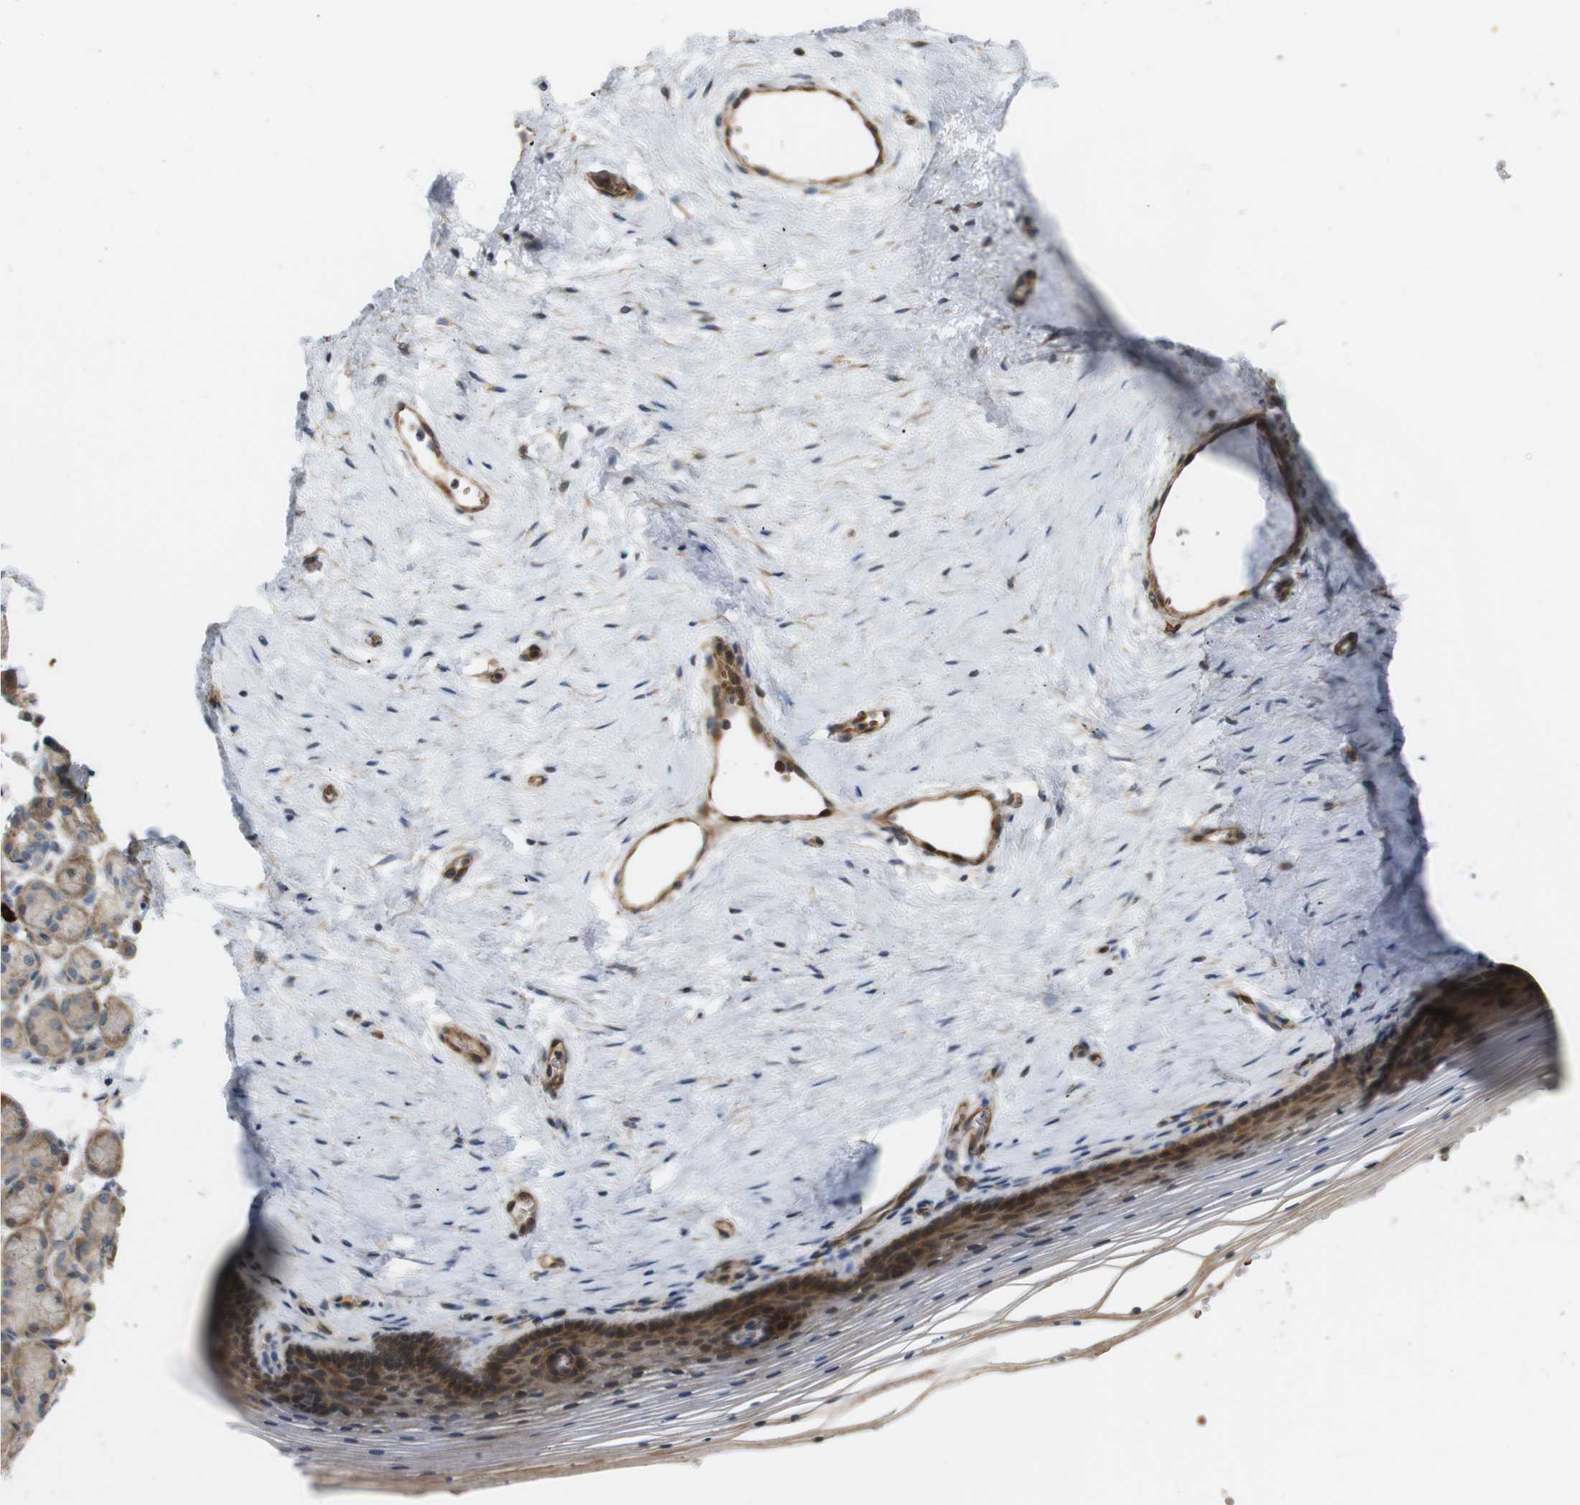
{"staining": {"intensity": "strong", "quantity": "25%-75%", "location": "cytoplasmic/membranous,nuclear"}, "tissue": "vagina", "cell_type": "Squamous epithelial cells", "image_type": "normal", "snomed": [{"axis": "morphology", "description": "Normal tissue, NOS"}, {"axis": "topography", "description": "Vagina"}], "caption": "Immunohistochemical staining of unremarkable human vagina reveals strong cytoplasmic/membranous,nuclear protein staining in about 25%-75% of squamous epithelial cells. The protein of interest is shown in brown color, while the nuclei are stained blue.", "gene": "RPTOR", "patient": {"sex": "female", "age": 32}}